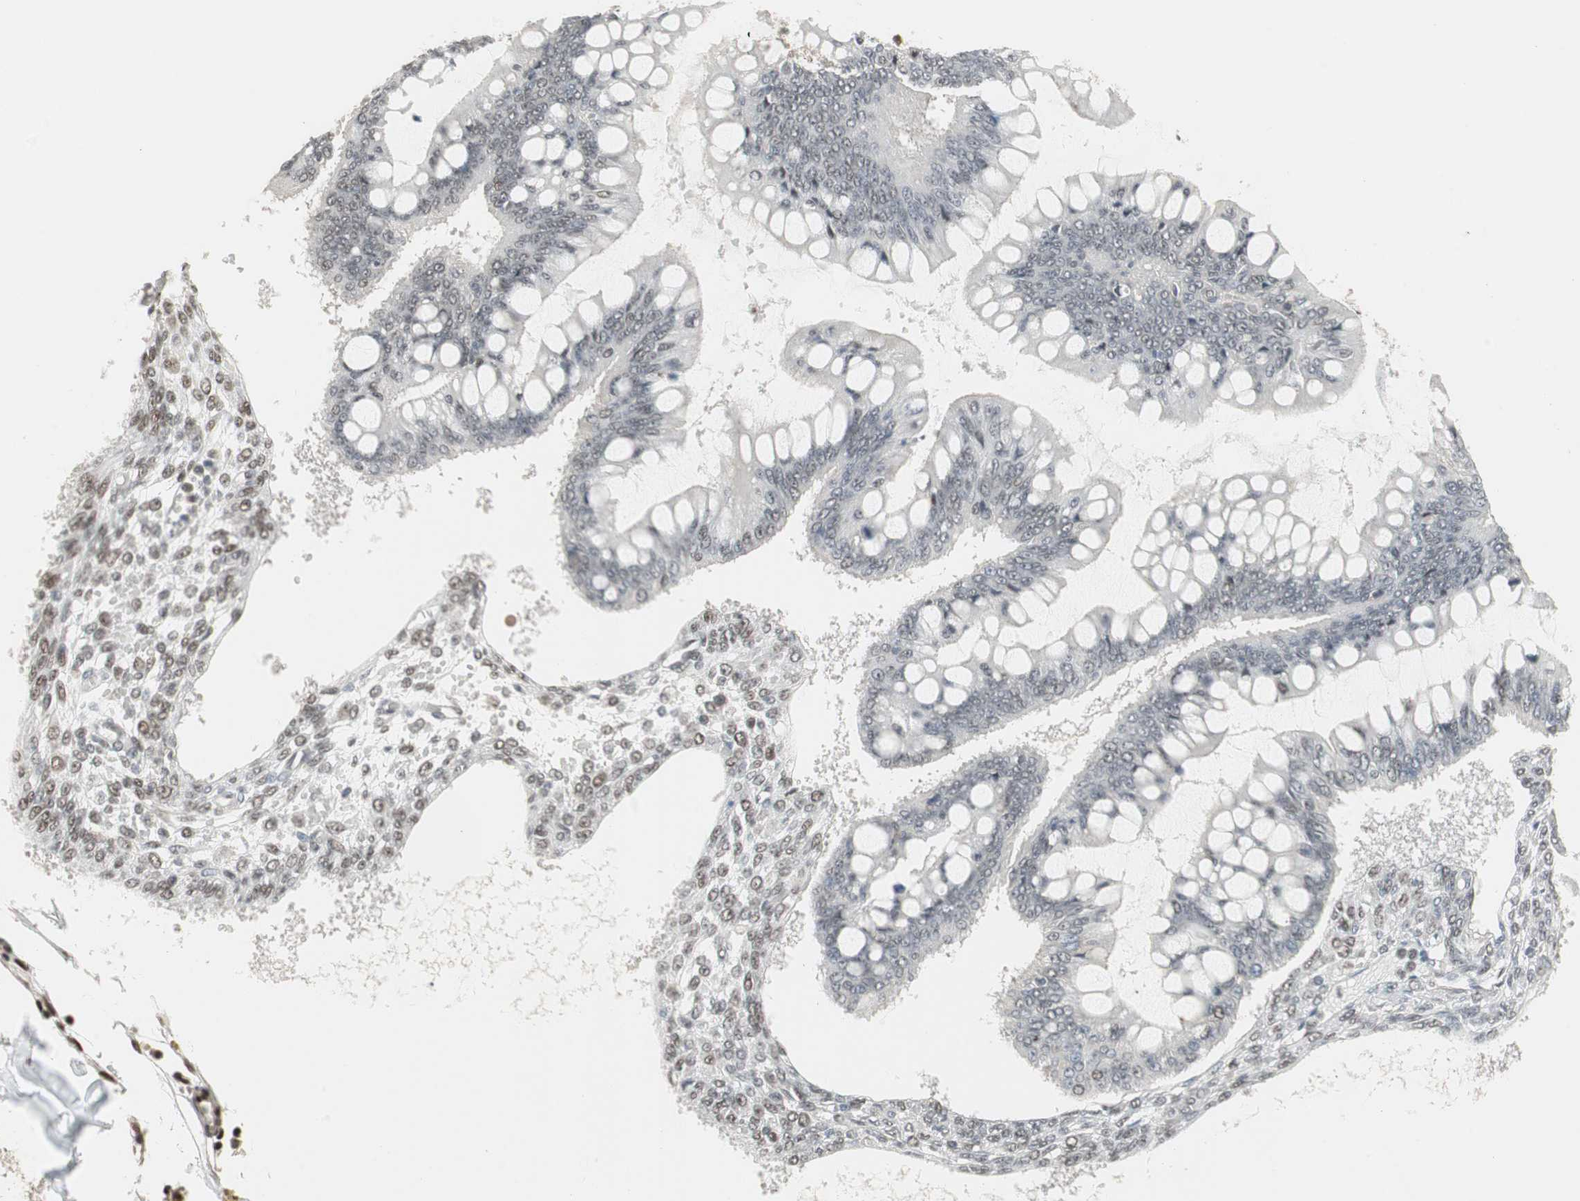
{"staining": {"intensity": "negative", "quantity": "none", "location": "none"}, "tissue": "ovarian cancer", "cell_type": "Tumor cells", "image_type": "cancer", "snomed": [{"axis": "morphology", "description": "Cystadenocarcinoma, mucinous, NOS"}, {"axis": "topography", "description": "Ovary"}], "caption": "Ovarian cancer (mucinous cystadenocarcinoma) stained for a protein using immunohistochemistry (IHC) exhibits no staining tumor cells.", "gene": "RTF1", "patient": {"sex": "female", "age": 73}}